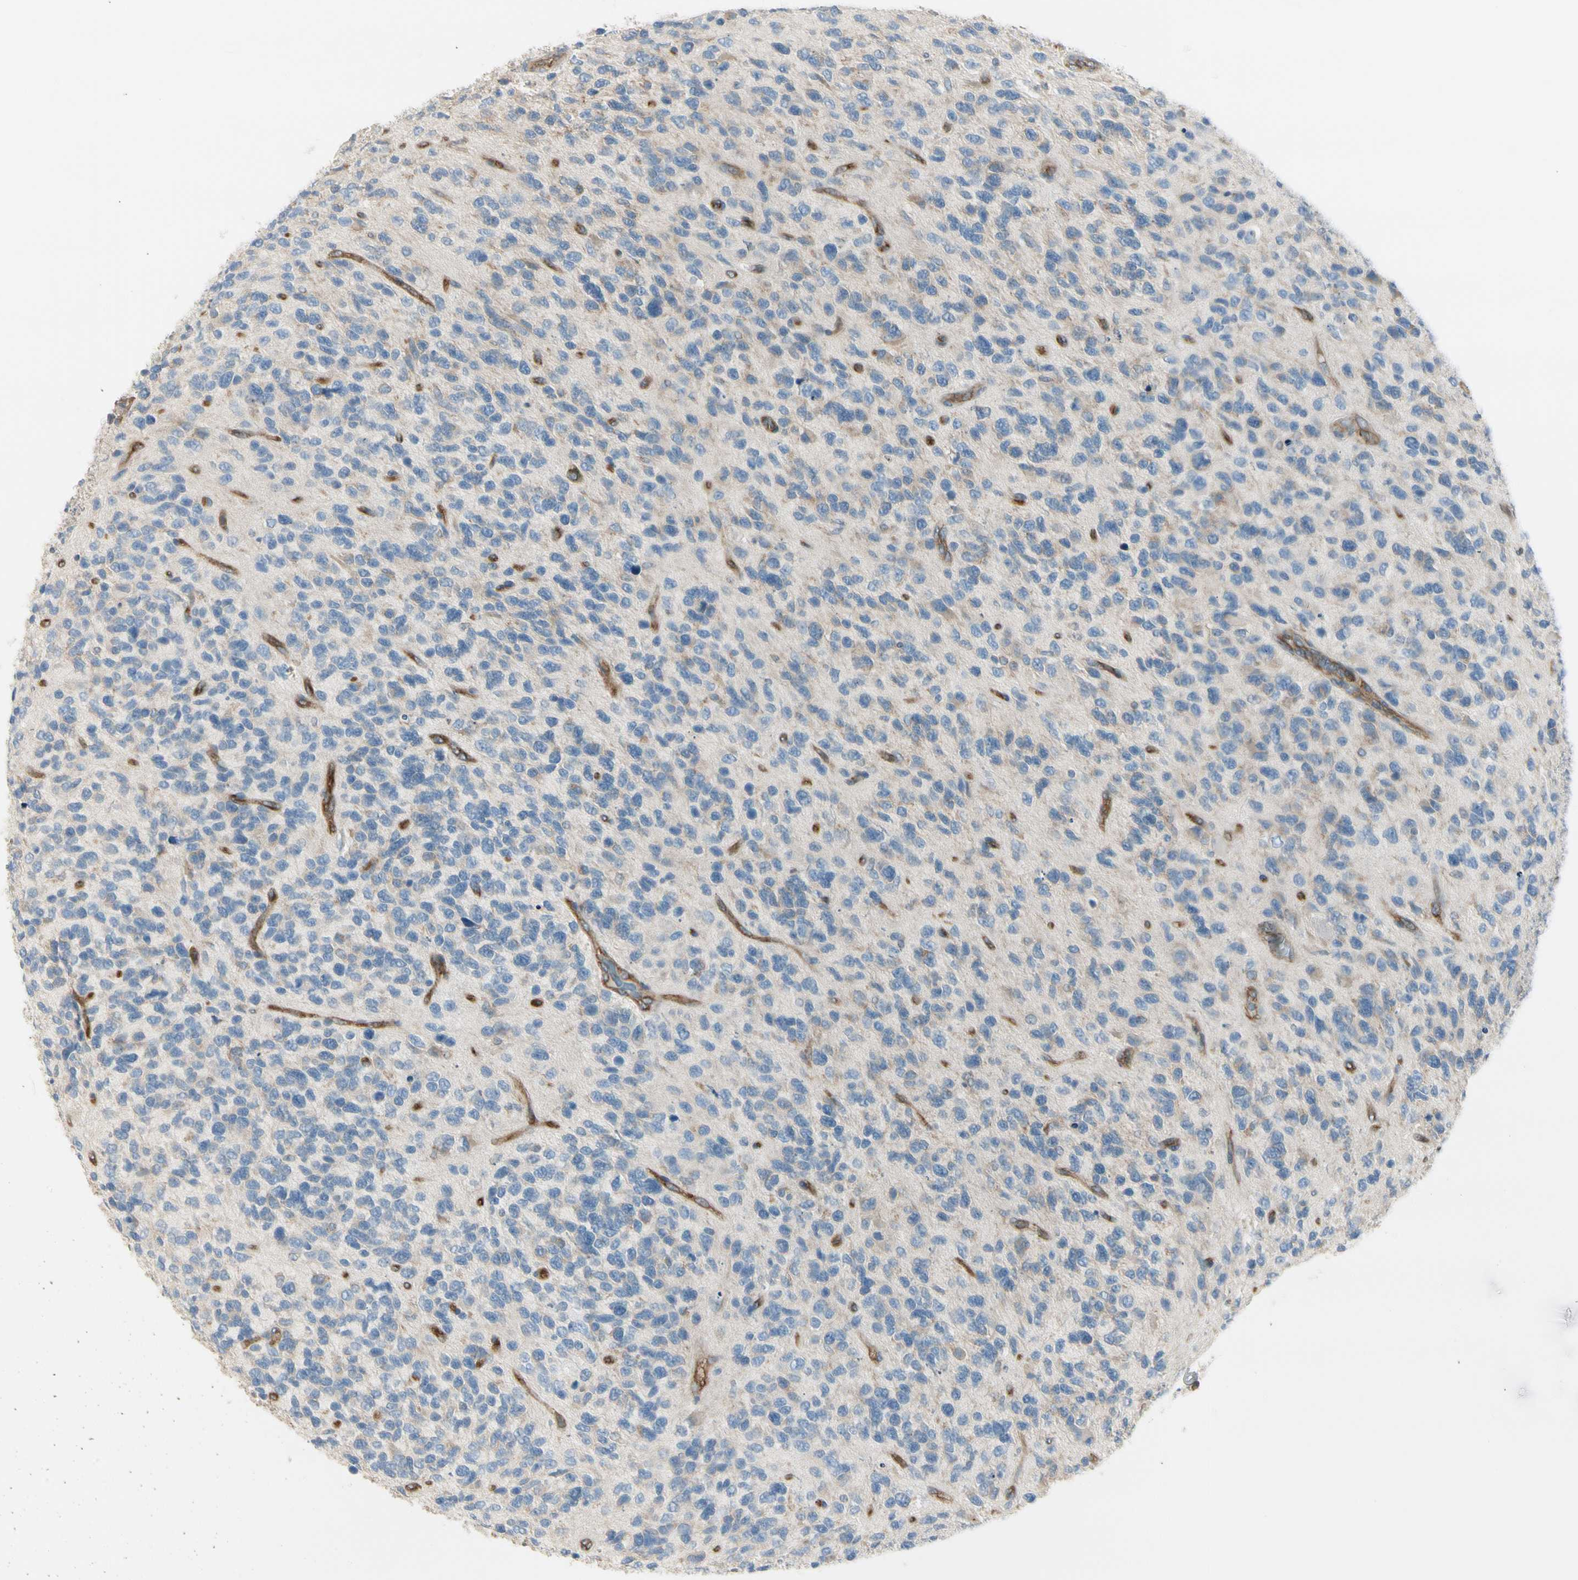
{"staining": {"intensity": "negative", "quantity": "none", "location": "none"}, "tissue": "glioma", "cell_type": "Tumor cells", "image_type": "cancer", "snomed": [{"axis": "morphology", "description": "Glioma, malignant, High grade"}, {"axis": "topography", "description": "Brain"}], "caption": "An immunohistochemistry histopathology image of glioma is shown. There is no staining in tumor cells of glioma.", "gene": "AGFG1", "patient": {"sex": "female", "age": 58}}